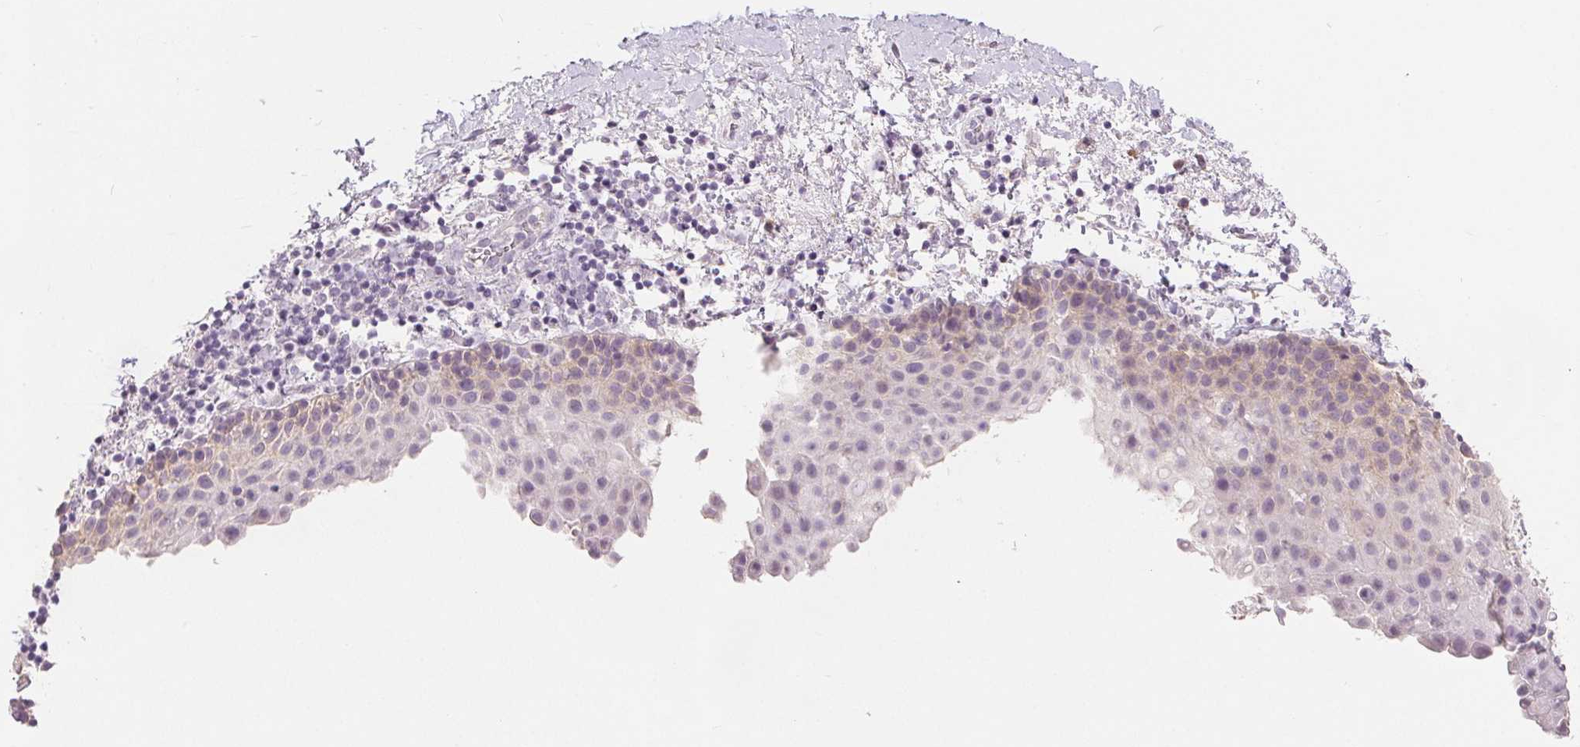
{"staining": {"intensity": "negative", "quantity": "none", "location": "none"}, "tissue": "vagina", "cell_type": "Squamous epithelial cells", "image_type": "normal", "snomed": [{"axis": "morphology", "description": "Normal tissue, NOS"}, {"axis": "topography", "description": "Vagina"}], "caption": "An image of vagina stained for a protein exhibits no brown staining in squamous epithelial cells.", "gene": "CA12", "patient": {"sex": "female", "age": 61}}